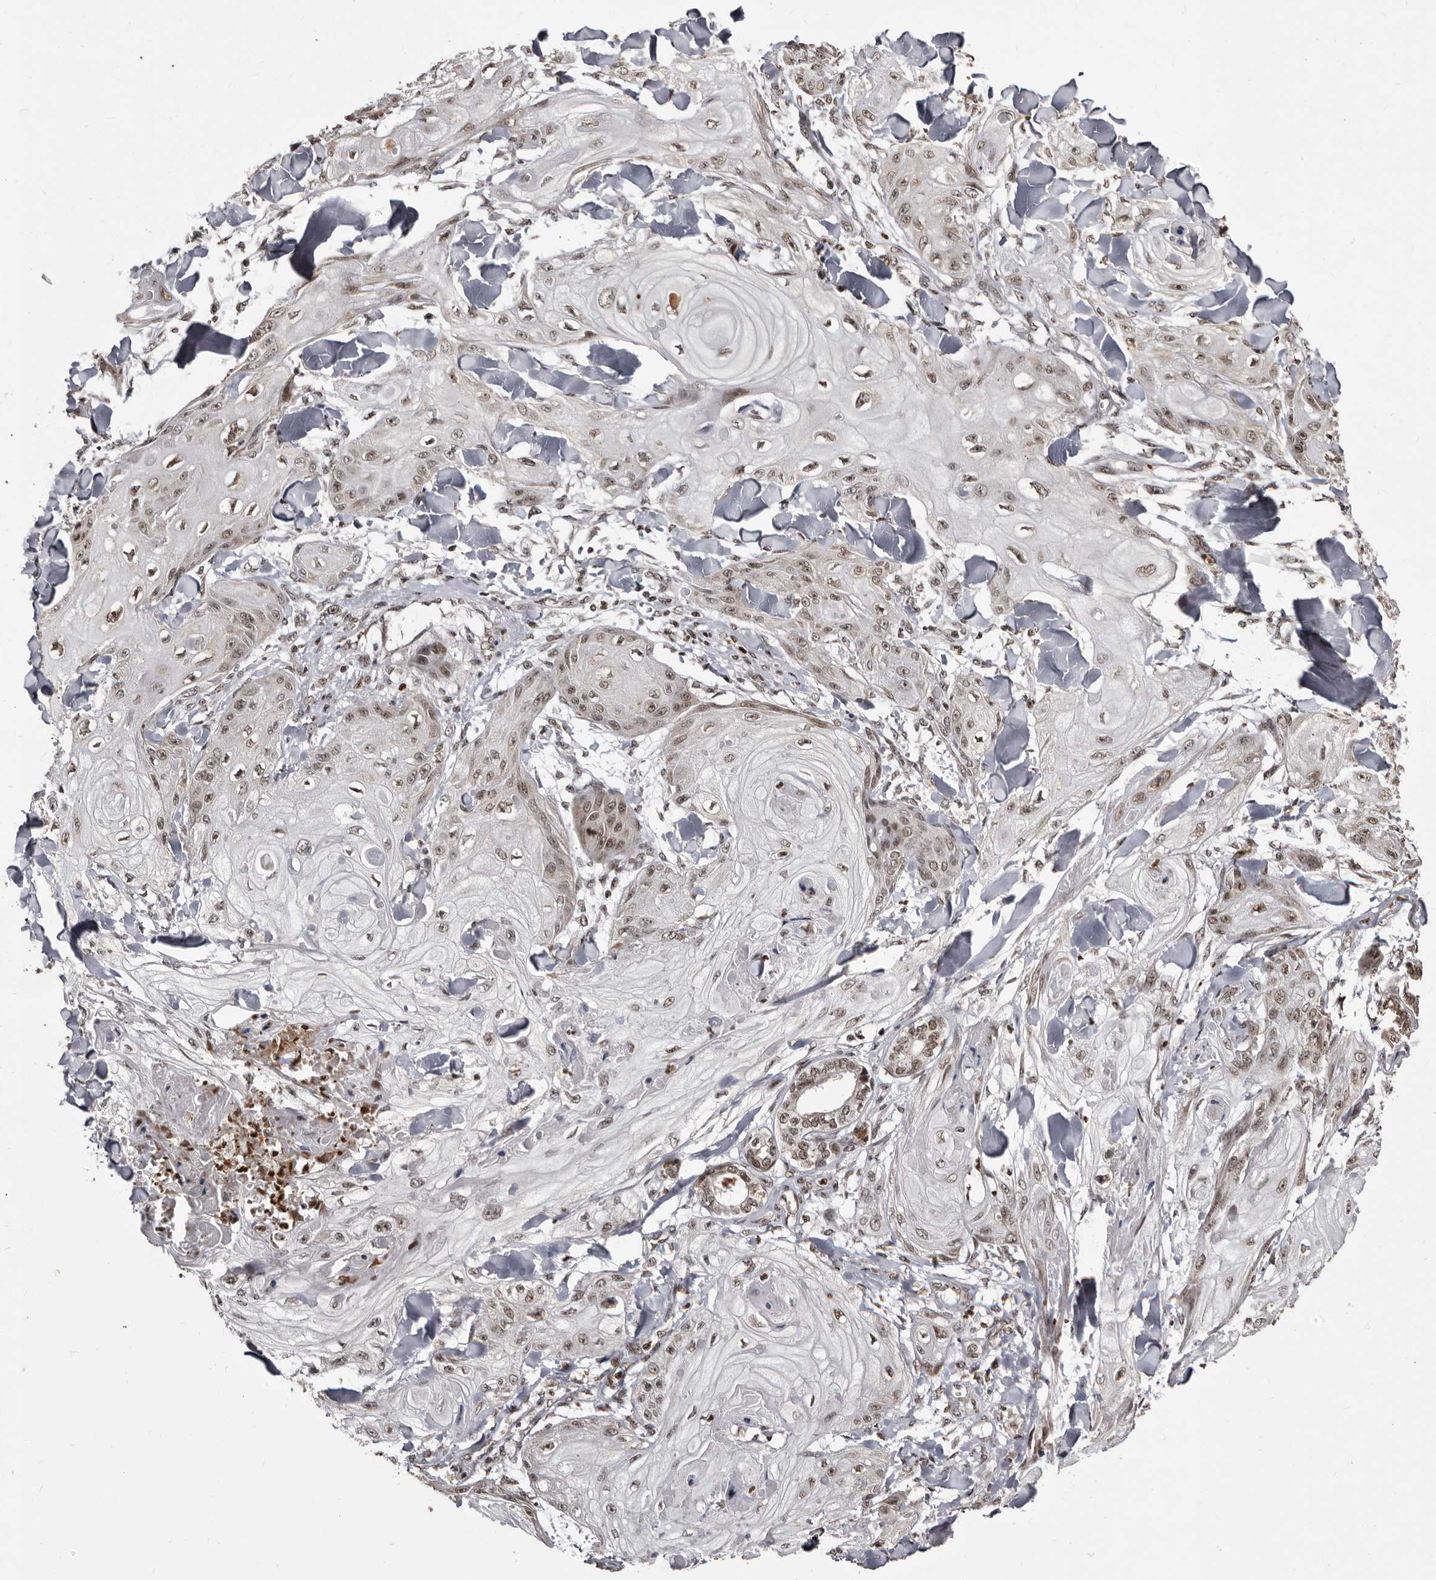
{"staining": {"intensity": "weak", "quantity": ">75%", "location": "nuclear"}, "tissue": "skin cancer", "cell_type": "Tumor cells", "image_type": "cancer", "snomed": [{"axis": "morphology", "description": "Squamous cell carcinoma, NOS"}, {"axis": "topography", "description": "Skin"}], "caption": "Skin cancer (squamous cell carcinoma) stained for a protein (brown) shows weak nuclear positive staining in about >75% of tumor cells.", "gene": "THUMPD1", "patient": {"sex": "male", "age": 74}}